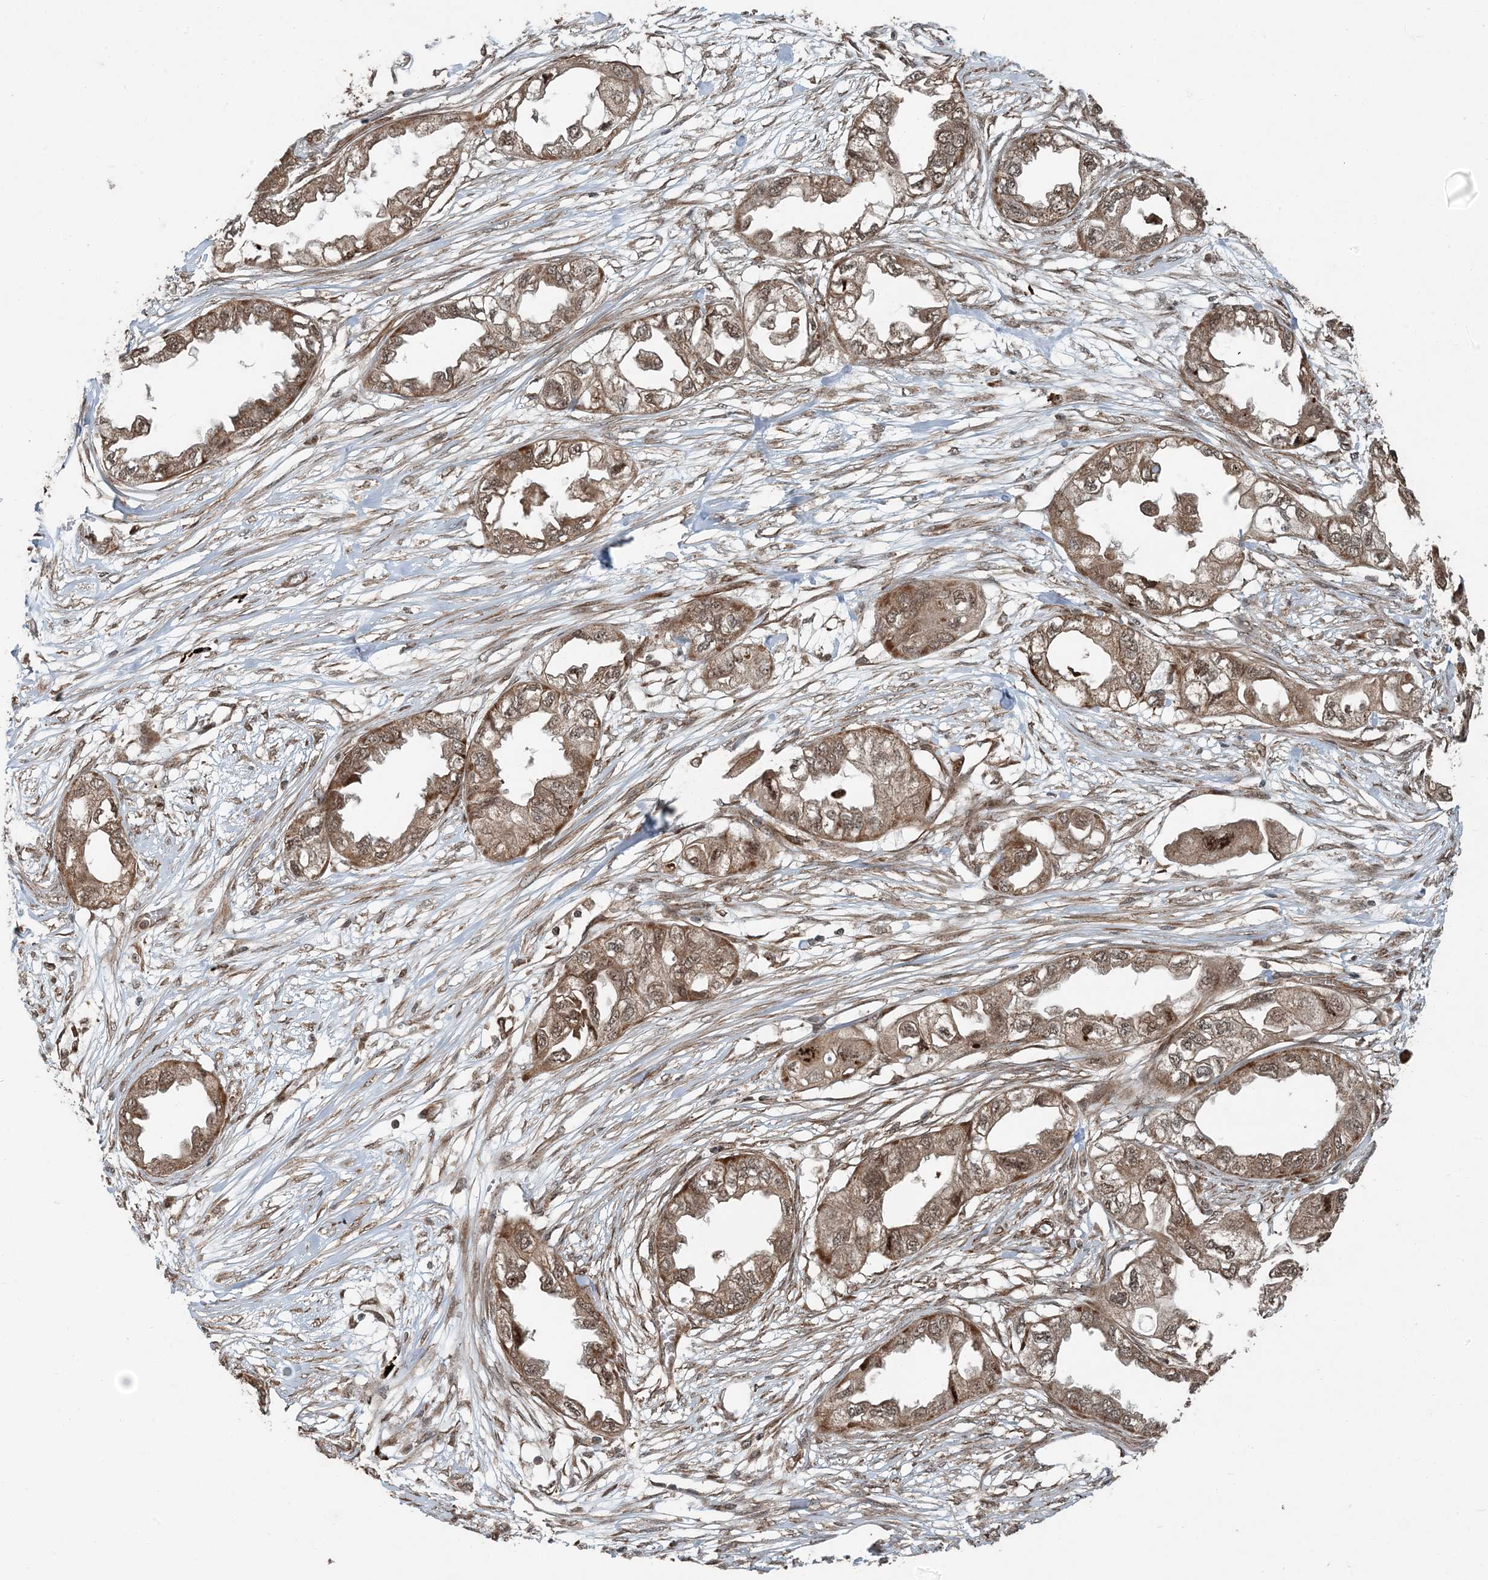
{"staining": {"intensity": "moderate", "quantity": ">75%", "location": "cytoplasmic/membranous,nuclear"}, "tissue": "endometrial cancer", "cell_type": "Tumor cells", "image_type": "cancer", "snomed": [{"axis": "morphology", "description": "Adenocarcinoma, NOS"}, {"axis": "topography", "description": "Endometrium"}], "caption": "Immunohistochemistry photomicrograph of neoplastic tissue: endometrial cancer stained using immunohistochemistry (IHC) displays medium levels of moderate protein expression localized specifically in the cytoplasmic/membranous and nuclear of tumor cells, appearing as a cytoplasmic/membranous and nuclear brown color.", "gene": "EDEM2", "patient": {"sex": "female", "age": 67}}